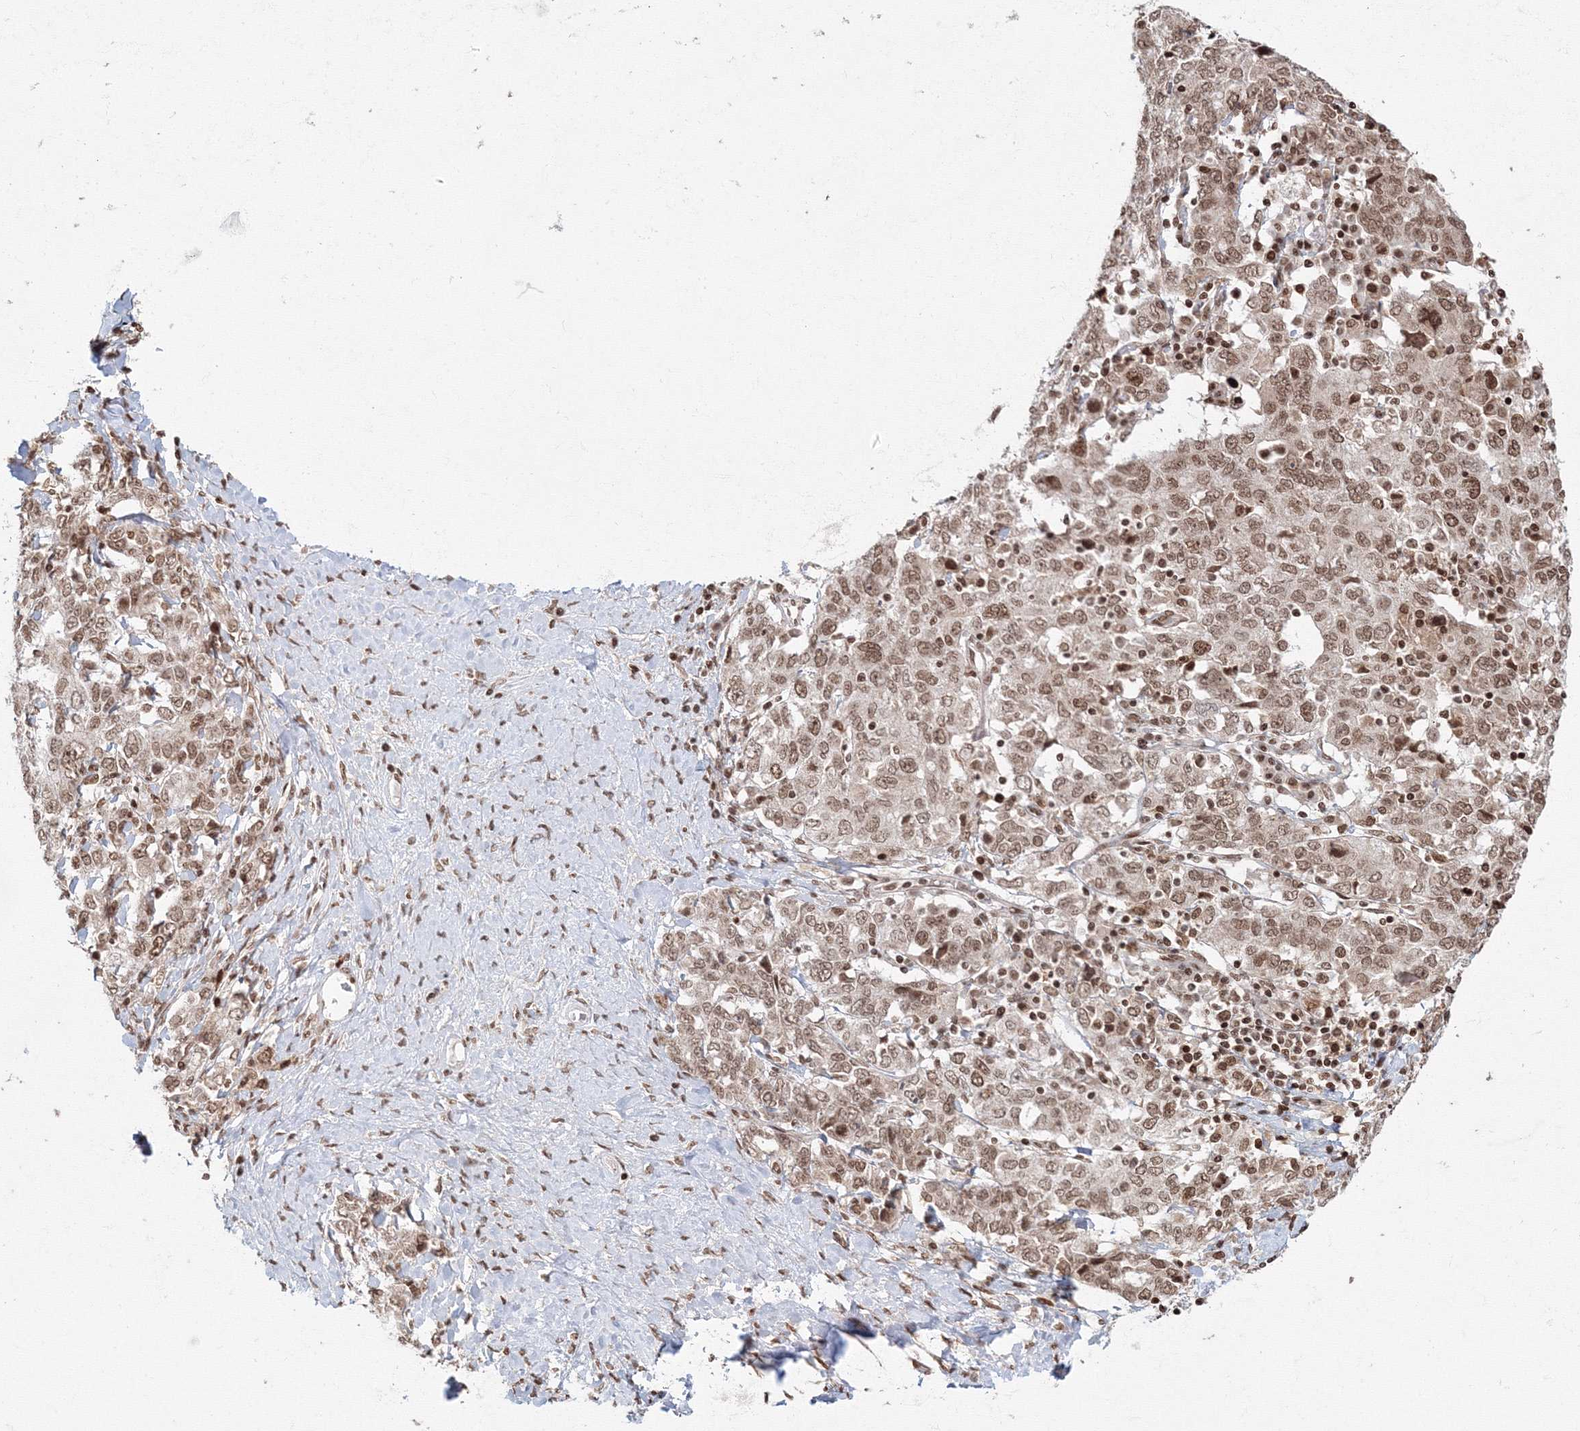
{"staining": {"intensity": "moderate", "quantity": ">75%", "location": "nuclear"}, "tissue": "ovarian cancer", "cell_type": "Tumor cells", "image_type": "cancer", "snomed": [{"axis": "morphology", "description": "Carcinoma, endometroid"}, {"axis": "topography", "description": "Ovary"}], "caption": "Moderate nuclear expression for a protein is appreciated in about >75% of tumor cells of ovarian cancer using immunohistochemistry (IHC).", "gene": "KIF20A", "patient": {"sex": "female", "age": 62}}